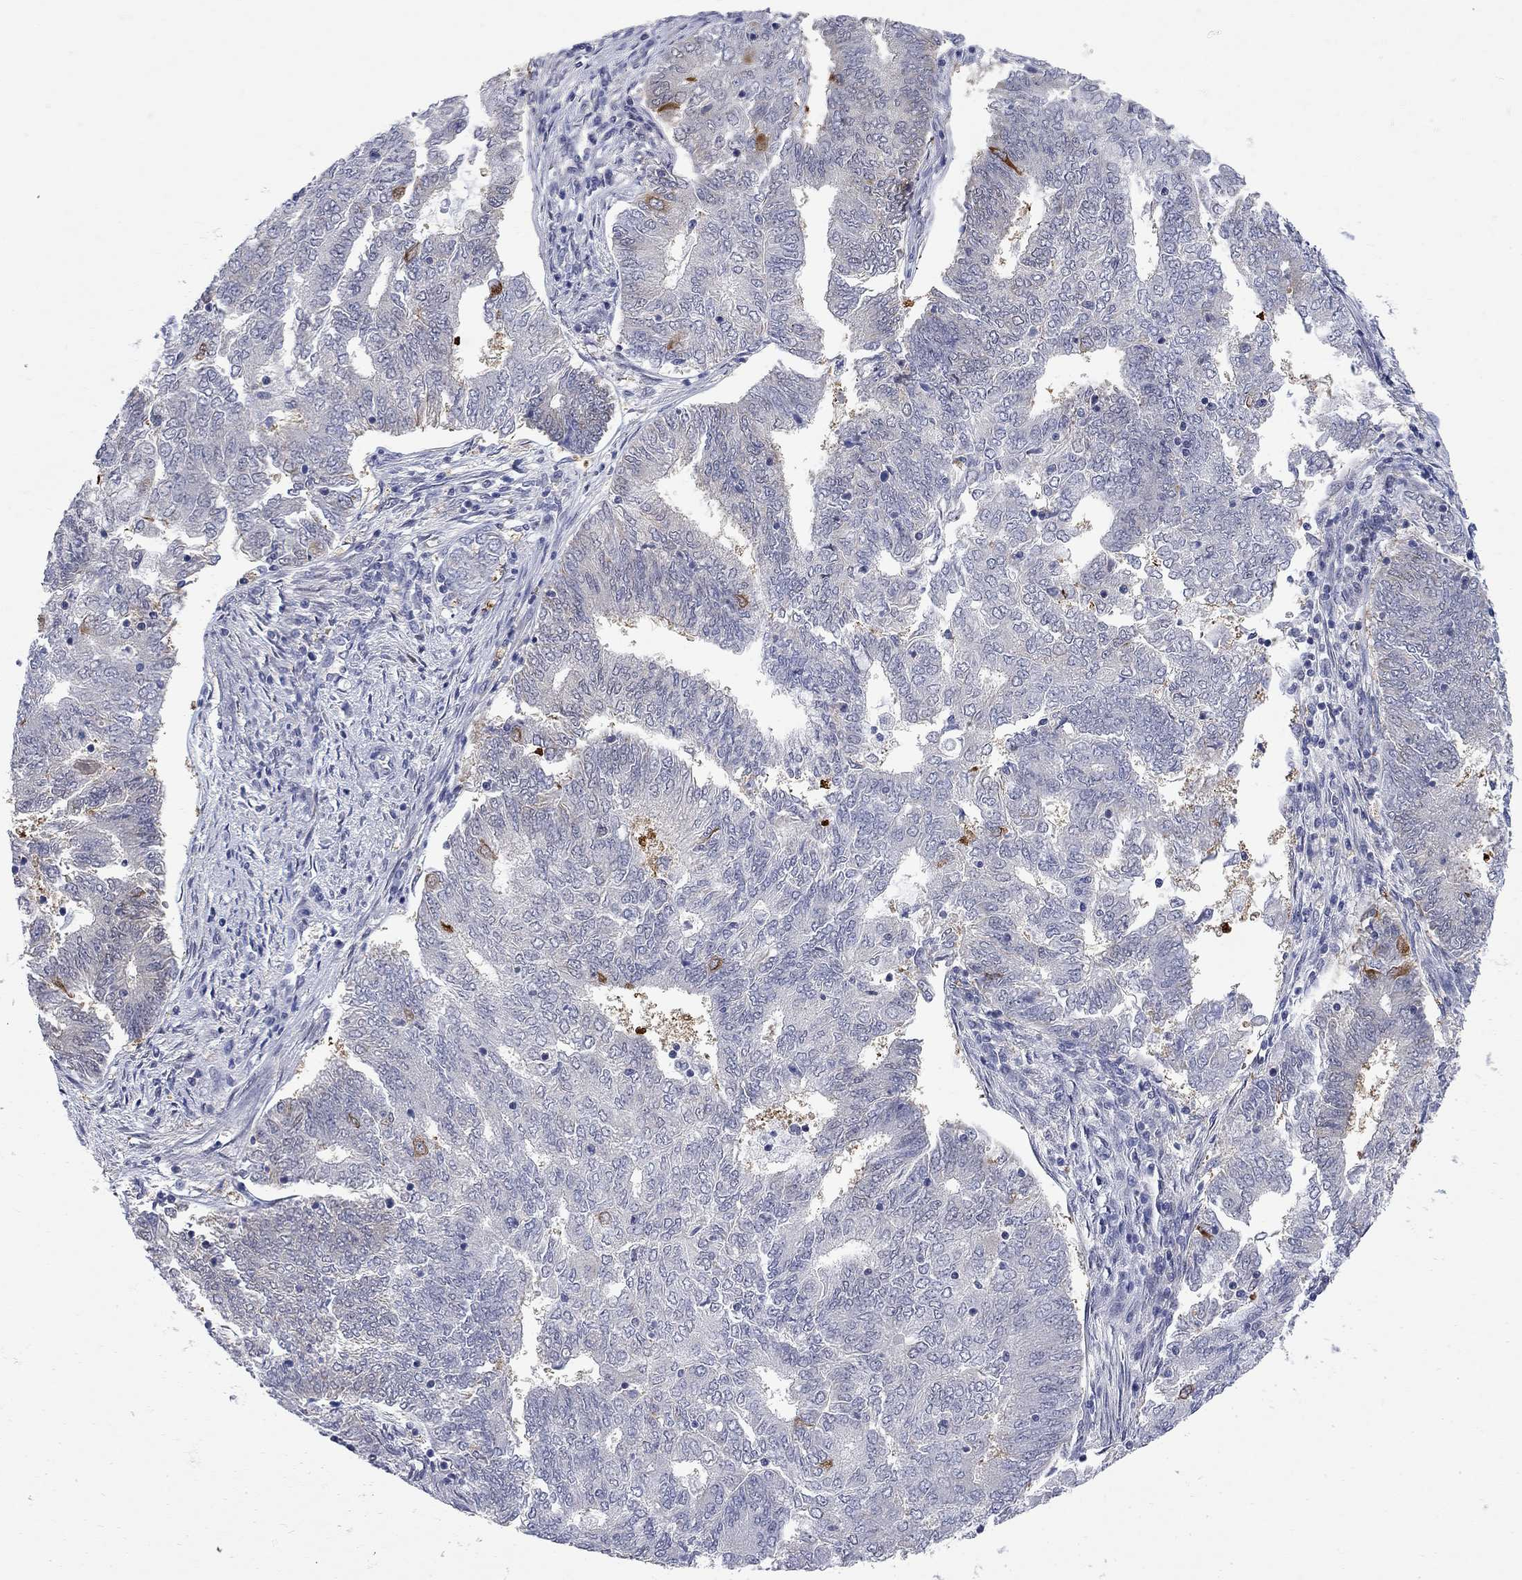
{"staining": {"intensity": "negative", "quantity": "none", "location": "none"}, "tissue": "endometrial cancer", "cell_type": "Tumor cells", "image_type": "cancer", "snomed": [{"axis": "morphology", "description": "Adenocarcinoma, NOS"}, {"axis": "topography", "description": "Endometrium"}], "caption": "High magnification brightfield microscopy of adenocarcinoma (endometrial) stained with DAB (brown) and counterstained with hematoxylin (blue): tumor cells show no significant staining.", "gene": "GALNT8", "patient": {"sex": "female", "age": 62}}